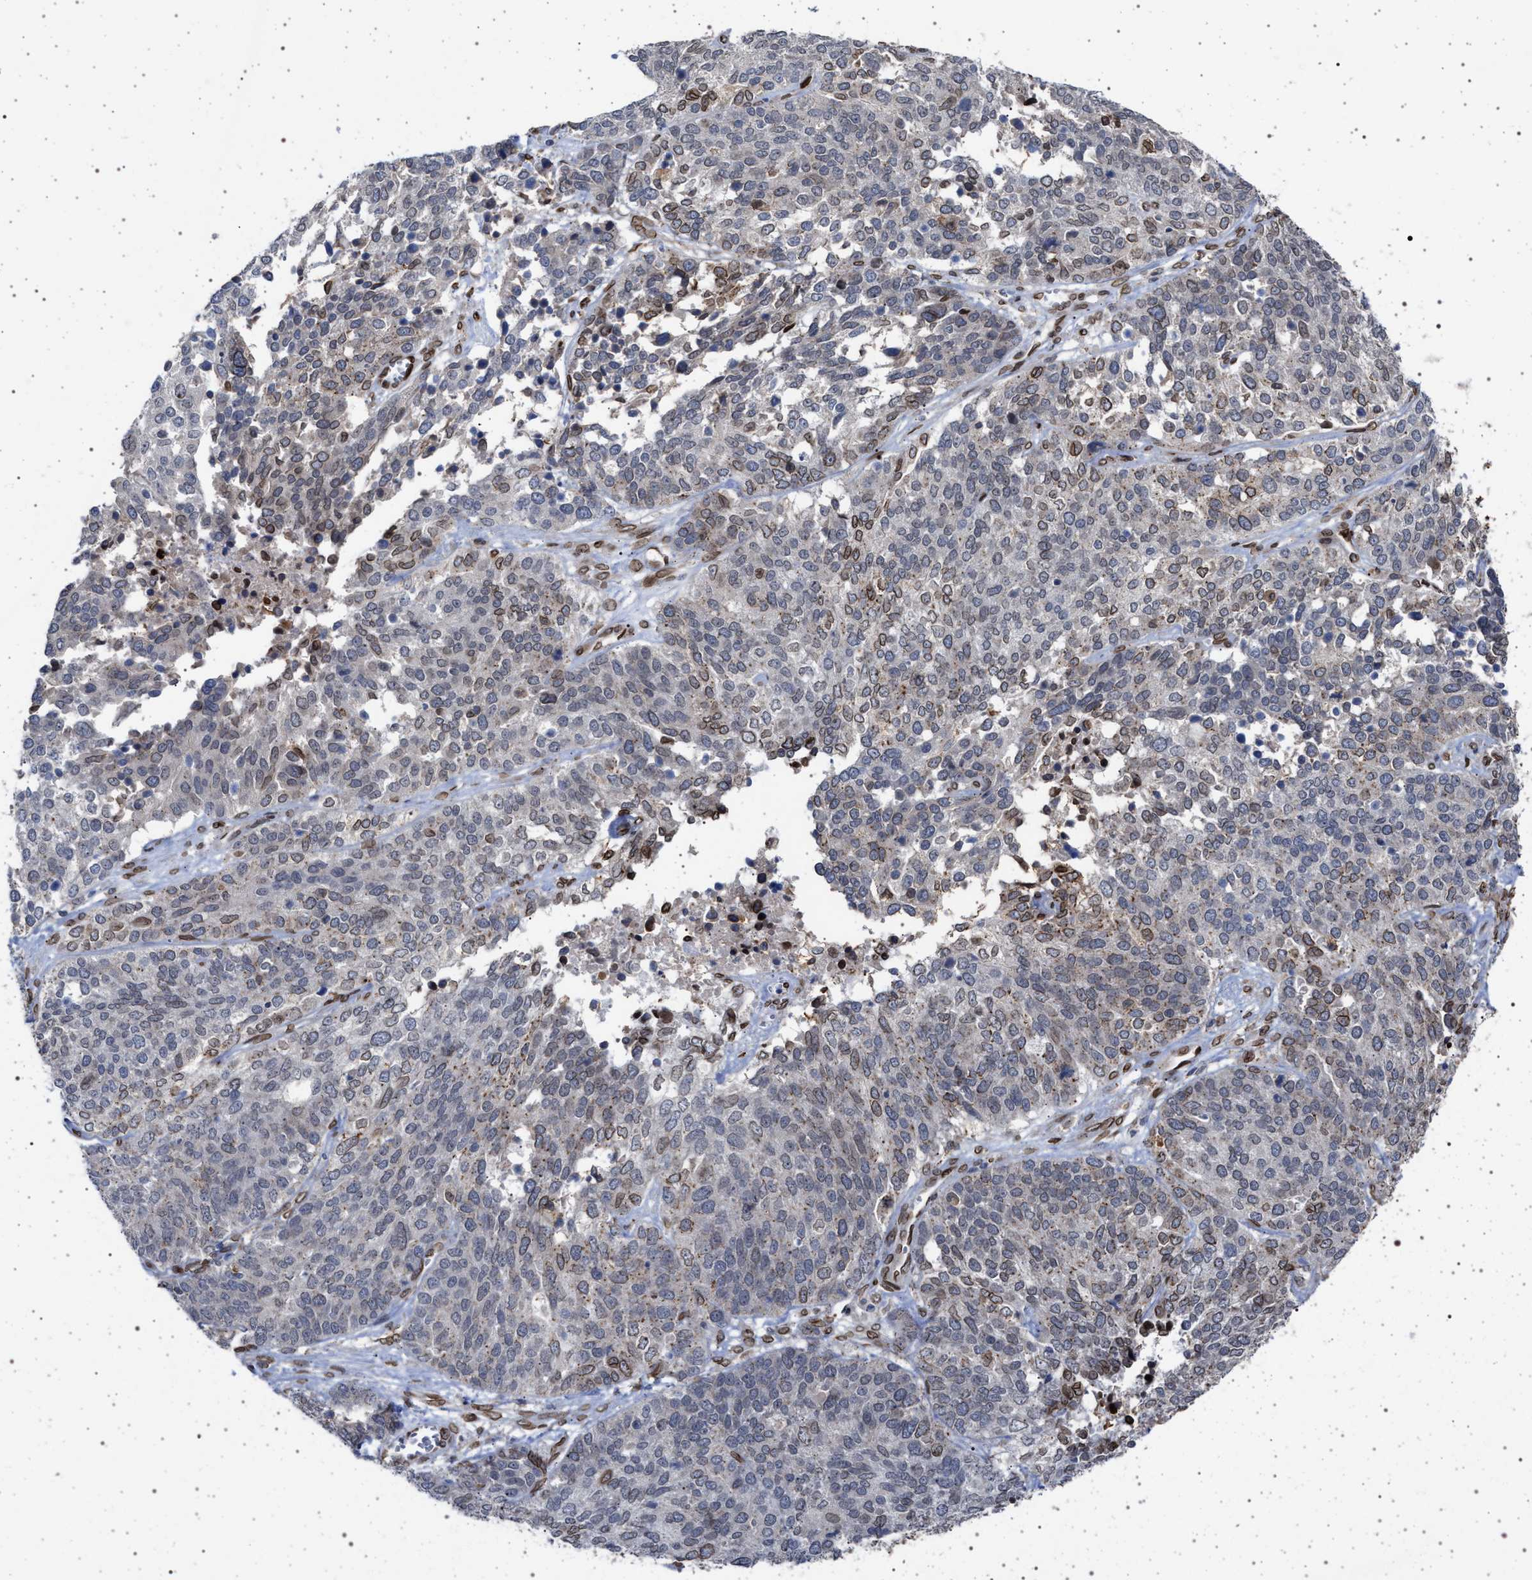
{"staining": {"intensity": "moderate", "quantity": "<25%", "location": "cytoplasmic/membranous,nuclear"}, "tissue": "ovarian cancer", "cell_type": "Tumor cells", "image_type": "cancer", "snomed": [{"axis": "morphology", "description": "Cystadenocarcinoma, serous, NOS"}, {"axis": "topography", "description": "Ovary"}], "caption": "Ovarian serous cystadenocarcinoma tissue reveals moderate cytoplasmic/membranous and nuclear expression in approximately <25% of tumor cells, visualized by immunohistochemistry.", "gene": "ING2", "patient": {"sex": "female", "age": 44}}